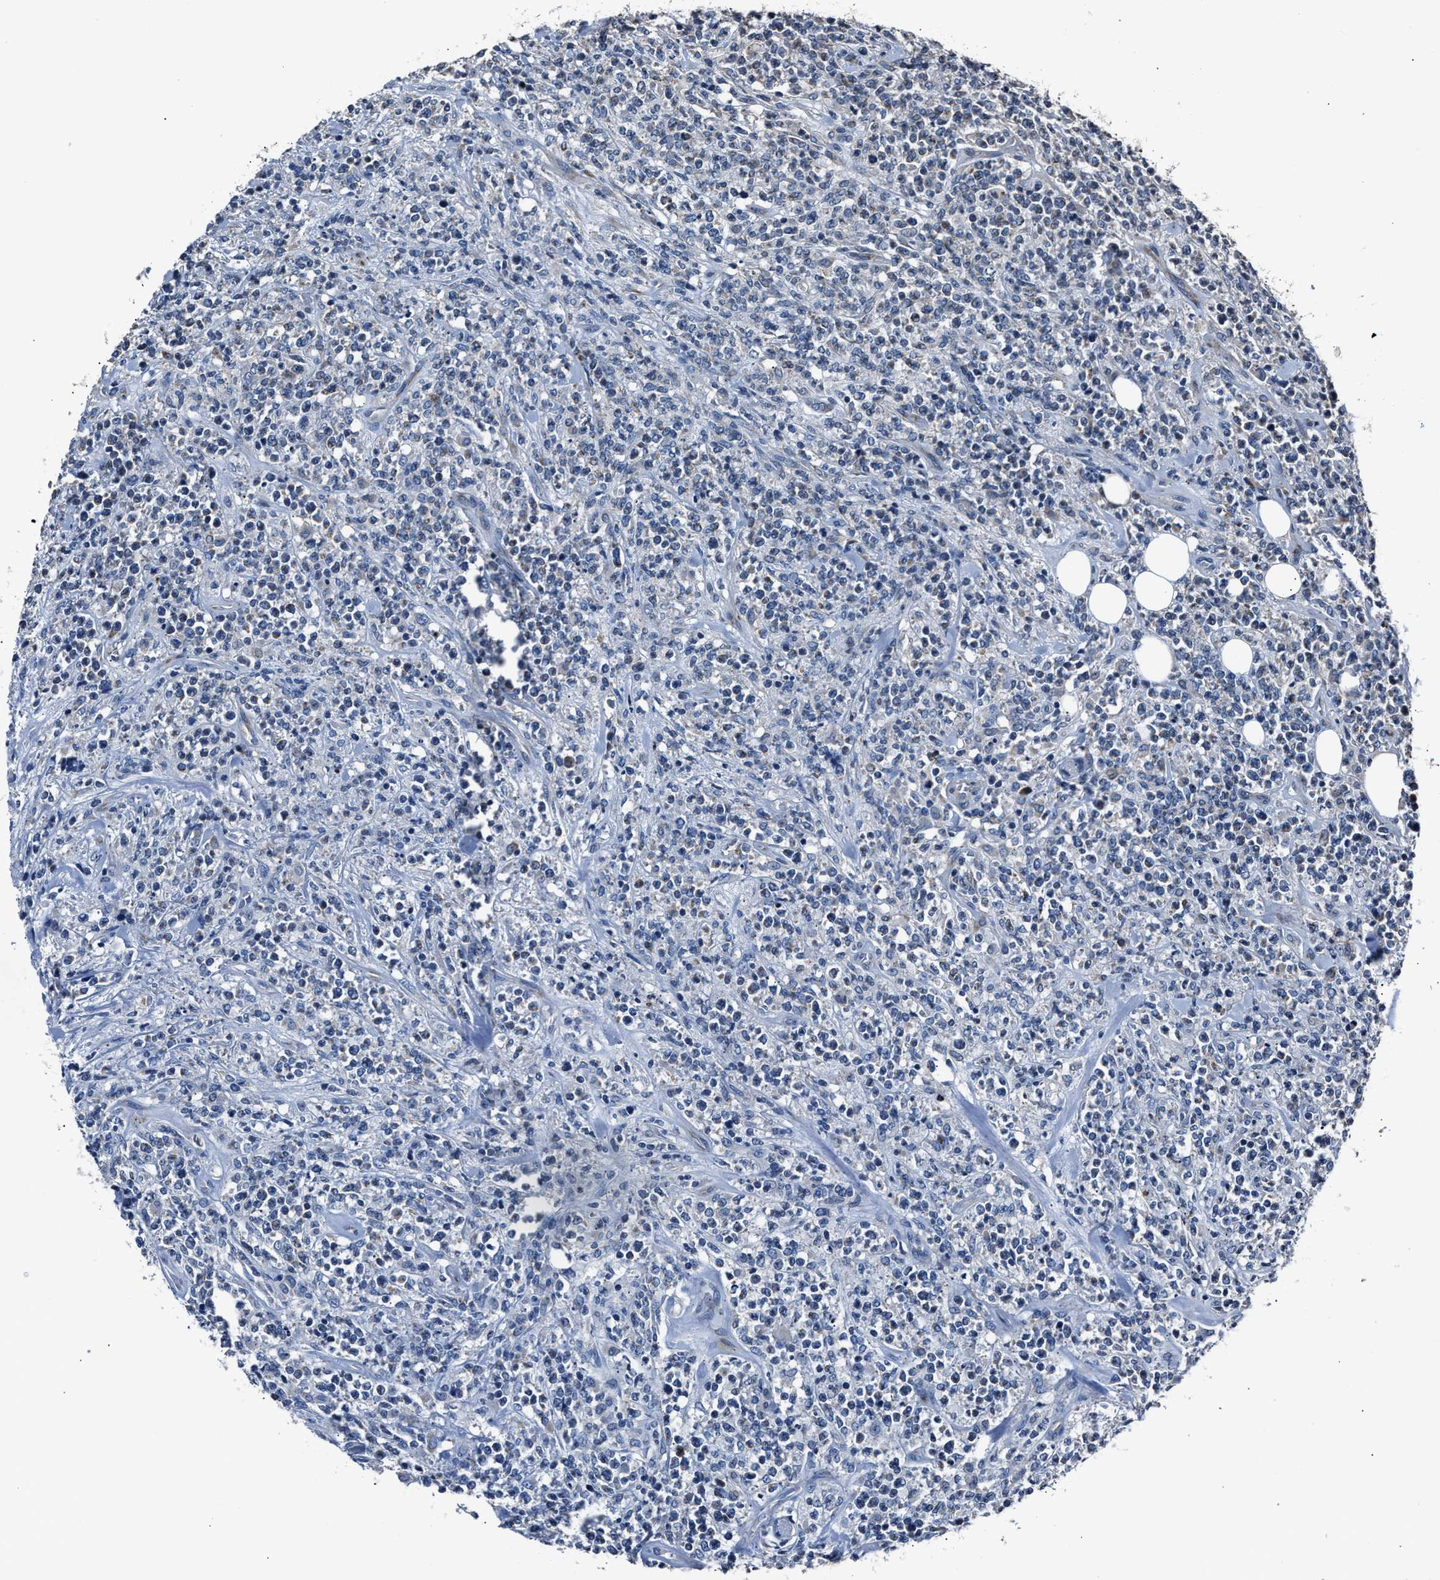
{"staining": {"intensity": "negative", "quantity": "none", "location": "none"}, "tissue": "lymphoma", "cell_type": "Tumor cells", "image_type": "cancer", "snomed": [{"axis": "morphology", "description": "Malignant lymphoma, non-Hodgkin's type, High grade"}, {"axis": "topography", "description": "Soft tissue"}], "caption": "DAB (3,3'-diaminobenzidine) immunohistochemical staining of malignant lymphoma, non-Hodgkin's type (high-grade) demonstrates no significant expression in tumor cells.", "gene": "DNAJC24", "patient": {"sex": "male", "age": 18}}